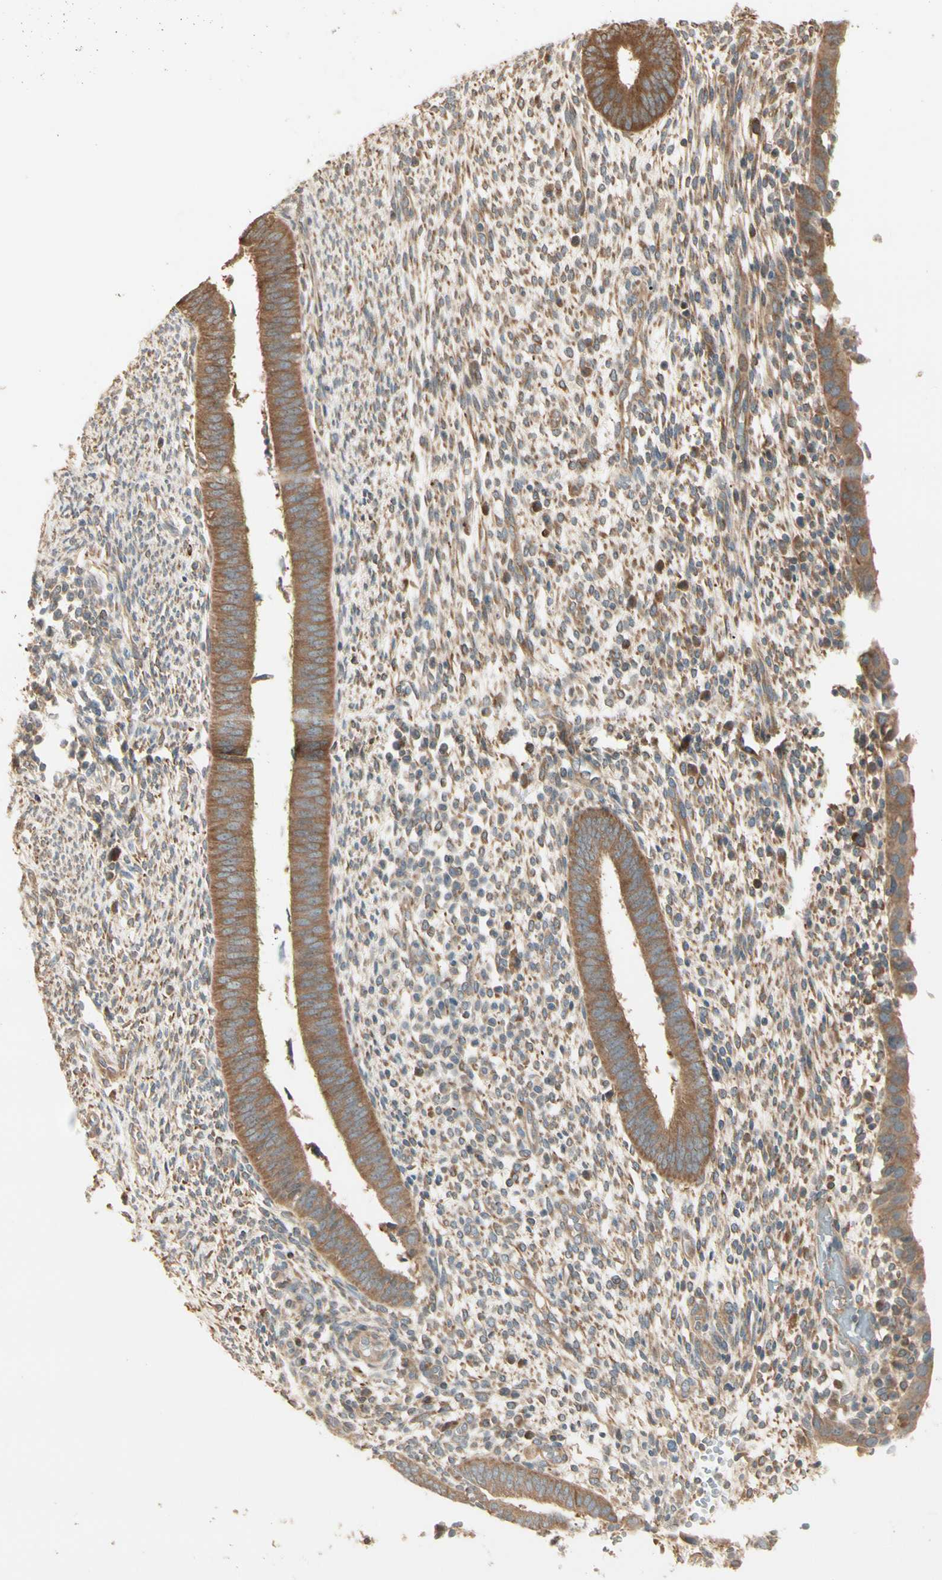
{"staining": {"intensity": "moderate", "quantity": ">75%", "location": "cytoplasmic/membranous"}, "tissue": "endometrium", "cell_type": "Cells in endometrial stroma", "image_type": "normal", "snomed": [{"axis": "morphology", "description": "Normal tissue, NOS"}, {"axis": "topography", "description": "Endometrium"}], "caption": "High-magnification brightfield microscopy of normal endometrium stained with DAB (3,3'-diaminobenzidine) (brown) and counterstained with hematoxylin (blue). cells in endometrial stroma exhibit moderate cytoplasmic/membranous expression is present in about>75% of cells.", "gene": "IRAG1", "patient": {"sex": "female", "age": 35}}